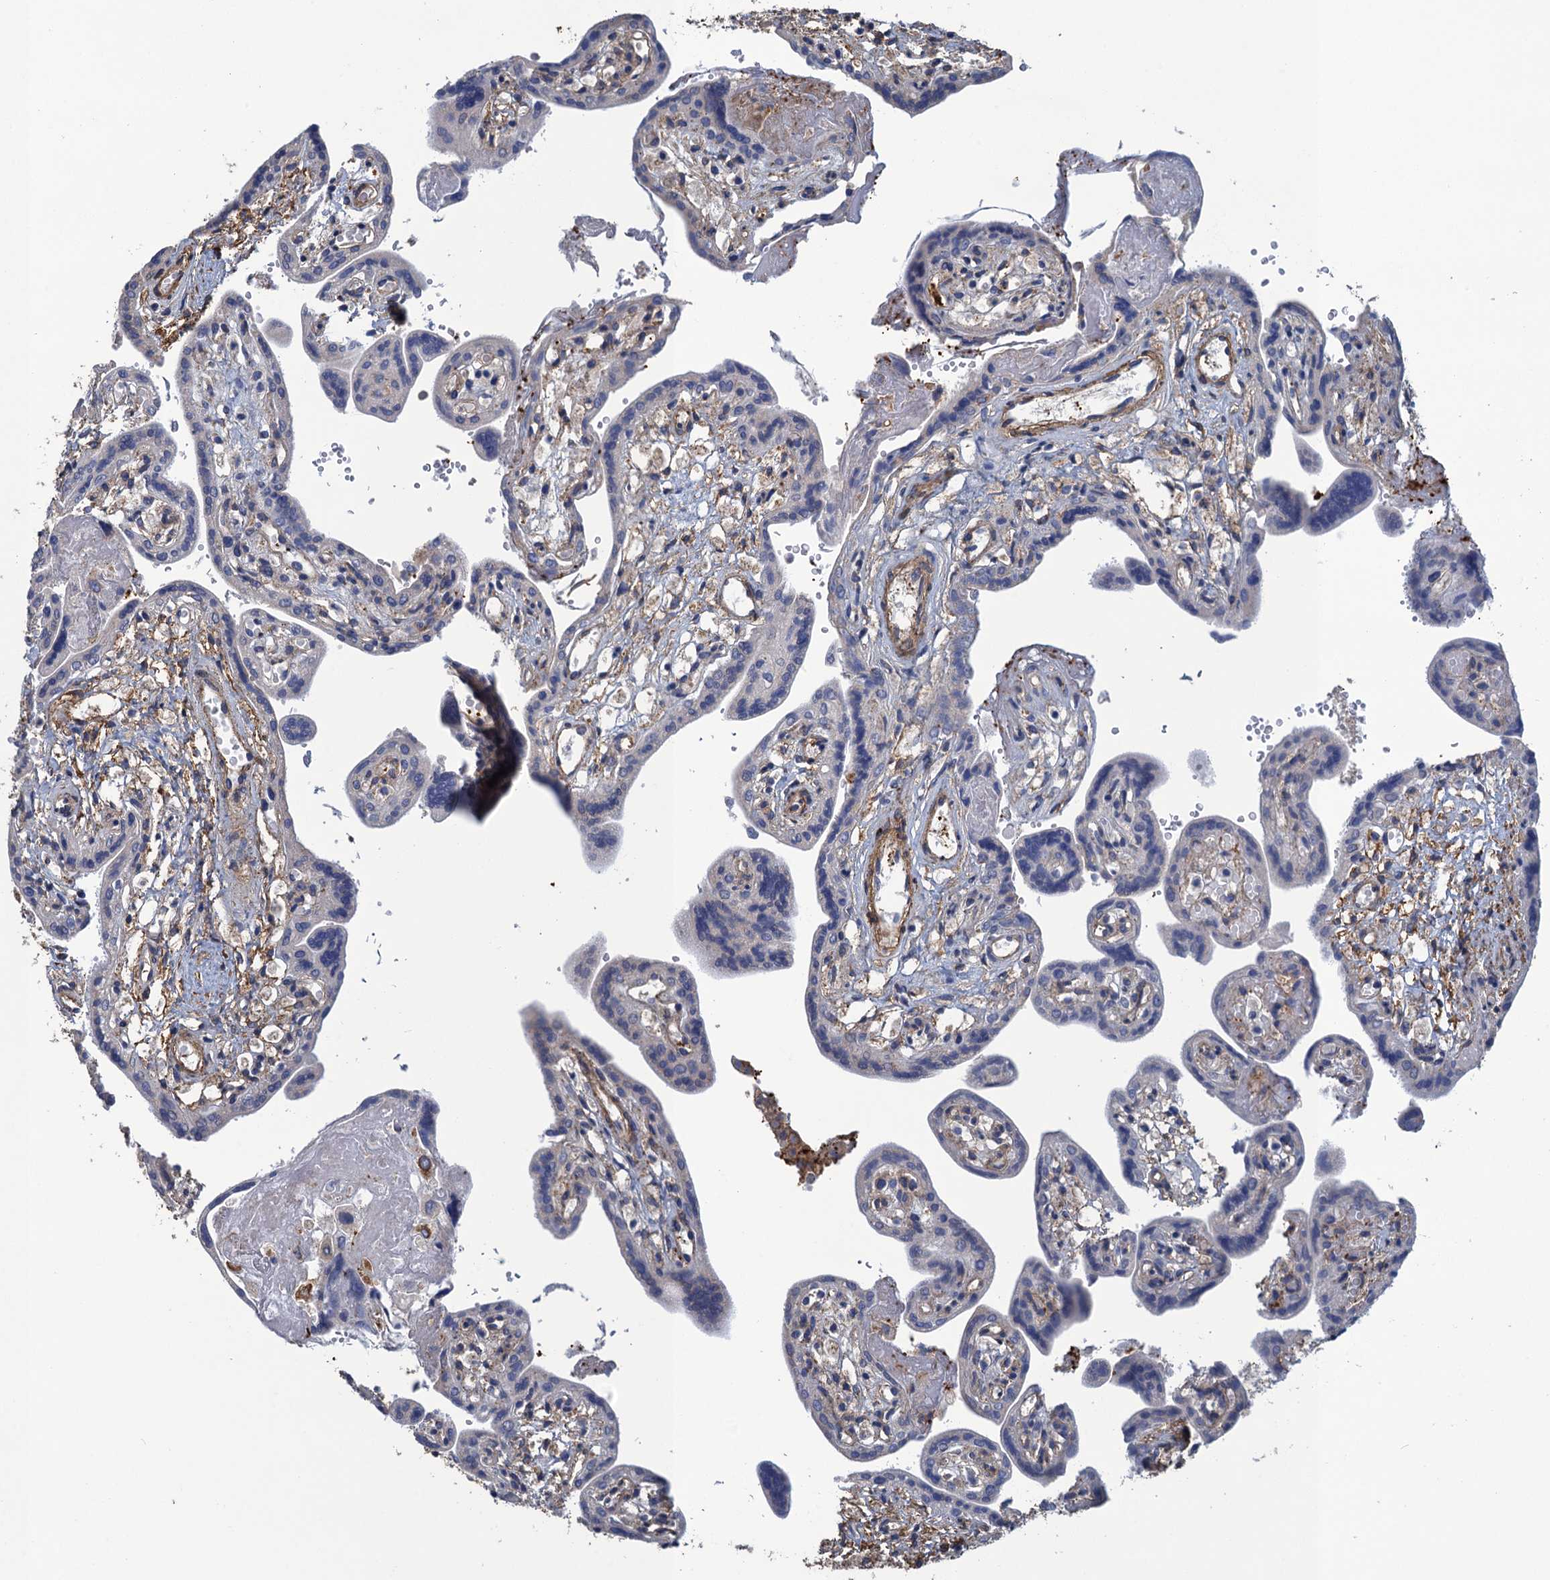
{"staining": {"intensity": "weak", "quantity": "25%-75%", "location": "cytoplasmic/membranous"}, "tissue": "placenta", "cell_type": "Trophoblastic cells", "image_type": "normal", "snomed": [{"axis": "morphology", "description": "Normal tissue, NOS"}, {"axis": "topography", "description": "Placenta"}], "caption": "An IHC image of benign tissue is shown. Protein staining in brown shows weak cytoplasmic/membranous positivity in placenta within trophoblastic cells.", "gene": "ENSG00000260643", "patient": {"sex": "female", "age": 37}}